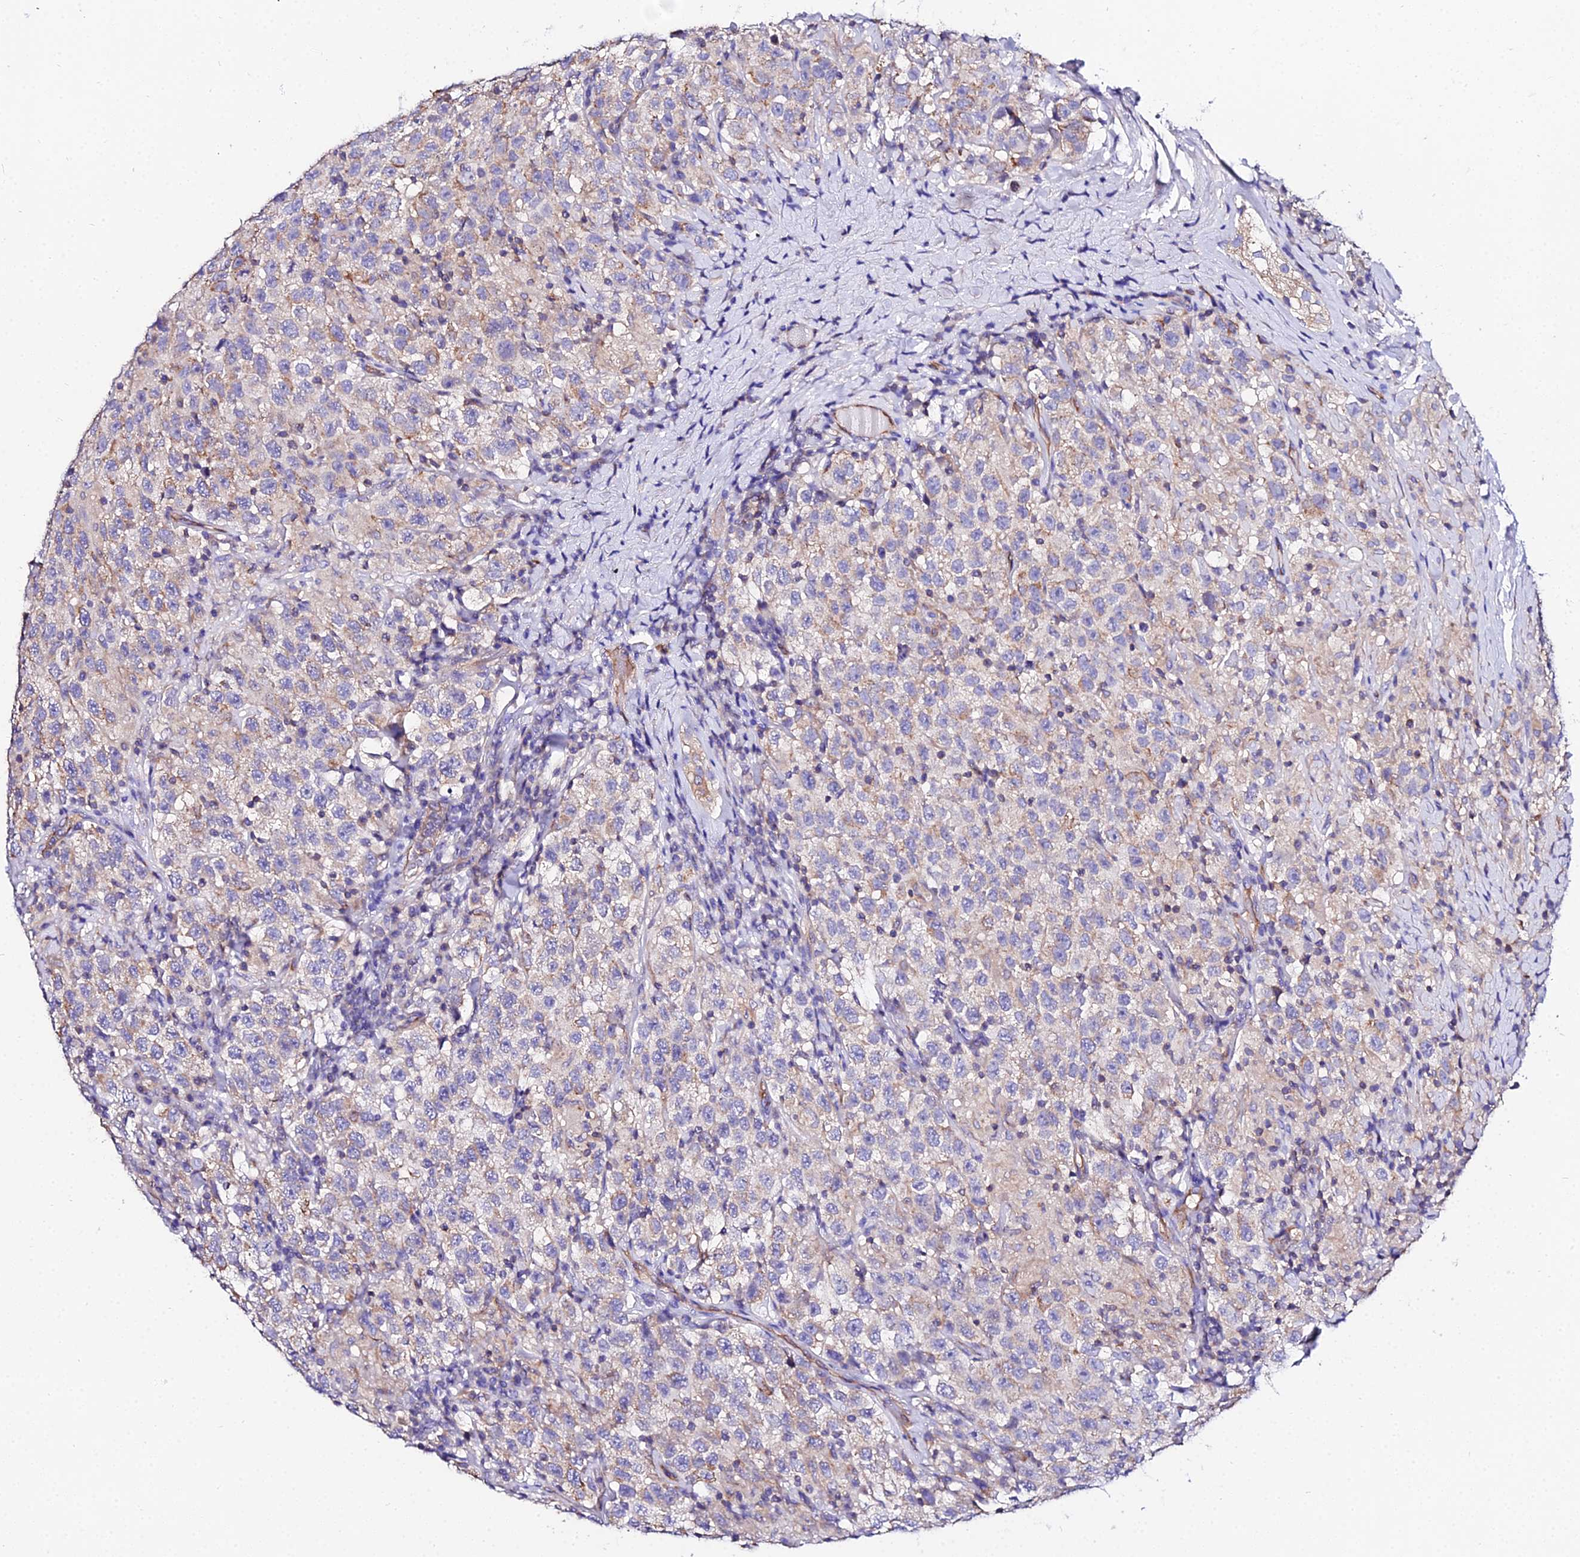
{"staining": {"intensity": "weak", "quantity": "25%-75%", "location": "cytoplasmic/membranous"}, "tissue": "testis cancer", "cell_type": "Tumor cells", "image_type": "cancer", "snomed": [{"axis": "morphology", "description": "Seminoma, NOS"}, {"axis": "topography", "description": "Testis"}], "caption": "A photomicrograph of testis cancer stained for a protein shows weak cytoplasmic/membranous brown staining in tumor cells.", "gene": "DAW1", "patient": {"sex": "male", "age": 41}}